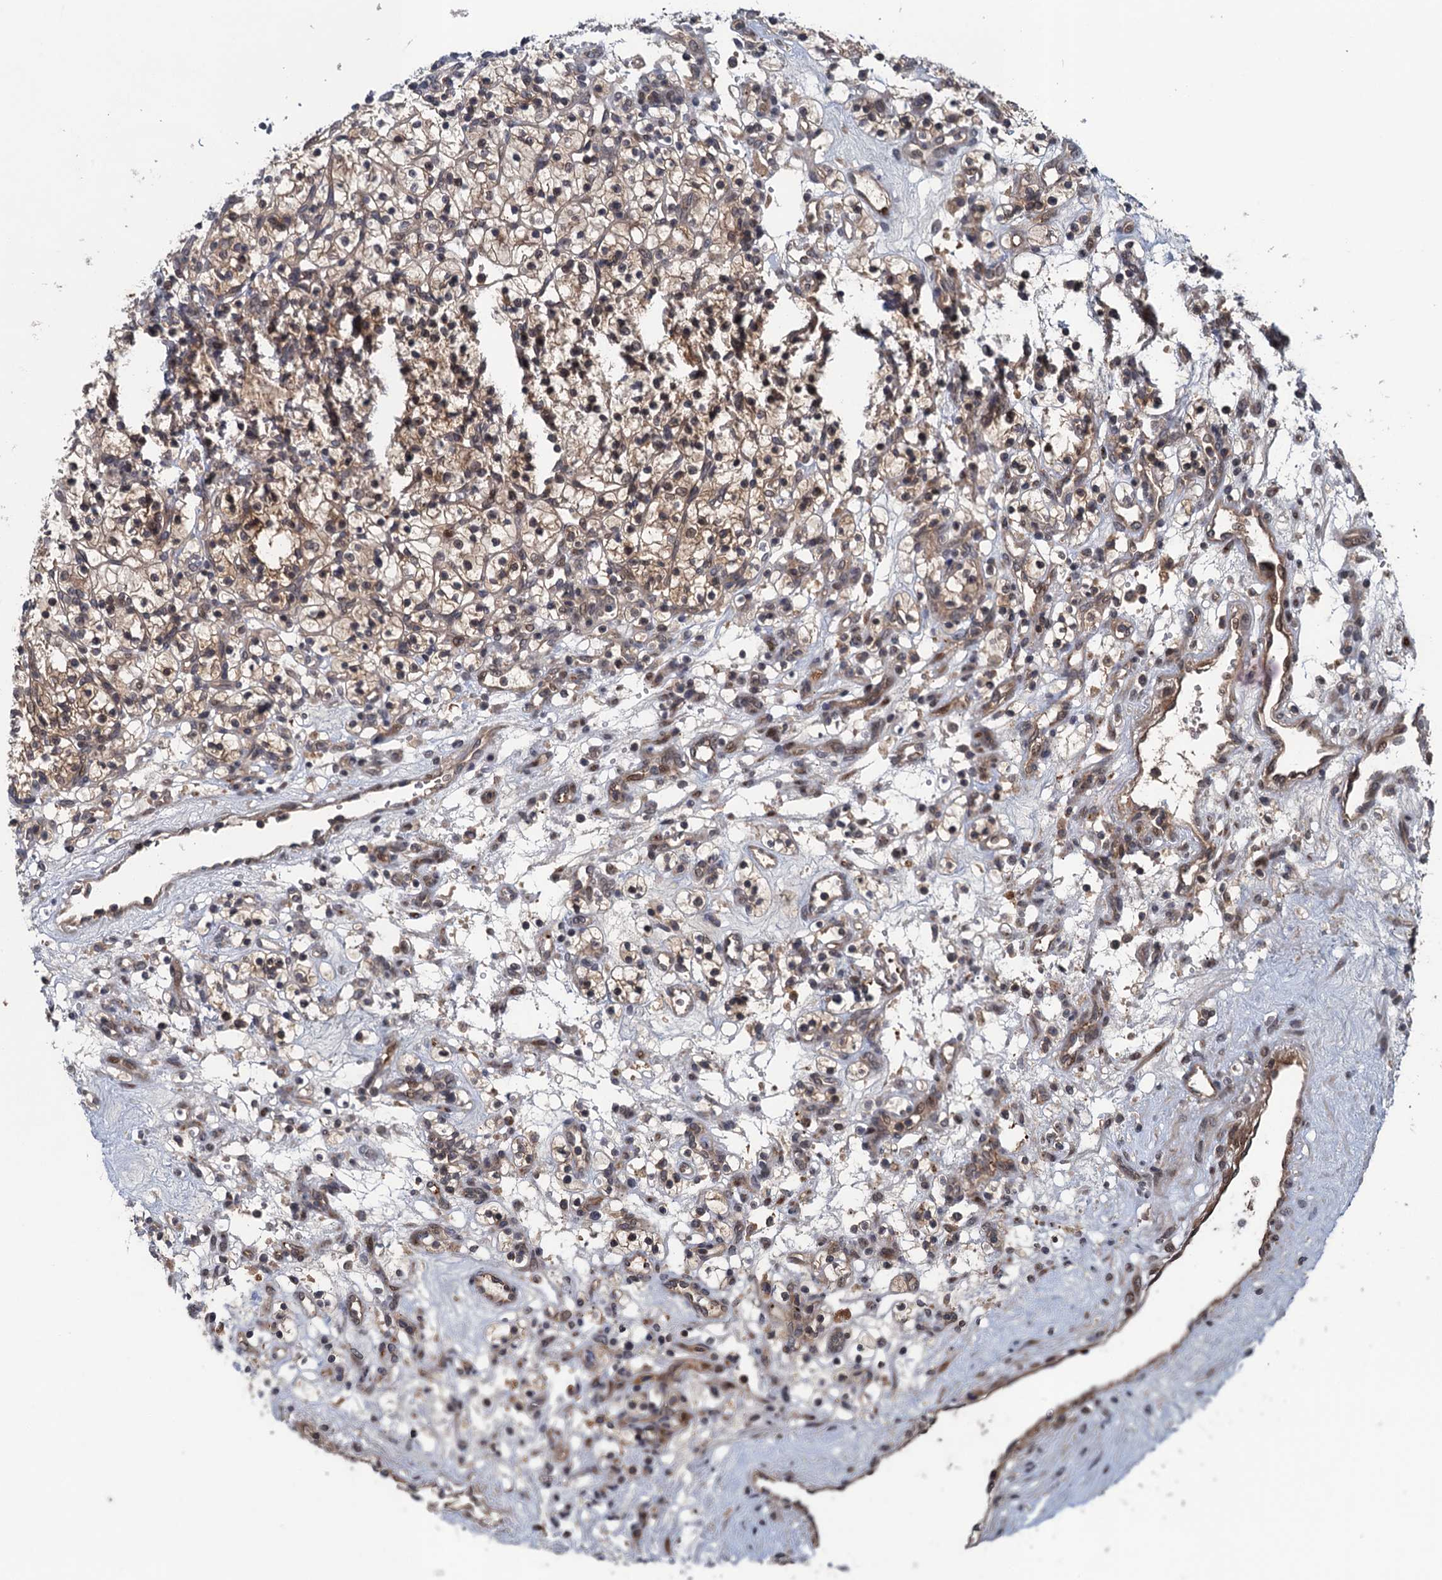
{"staining": {"intensity": "moderate", "quantity": ">75%", "location": "cytoplasmic/membranous,nuclear"}, "tissue": "renal cancer", "cell_type": "Tumor cells", "image_type": "cancer", "snomed": [{"axis": "morphology", "description": "Adenocarcinoma, NOS"}, {"axis": "topography", "description": "Kidney"}], "caption": "Tumor cells display medium levels of moderate cytoplasmic/membranous and nuclear expression in about >75% of cells in renal cancer.", "gene": "RNF165", "patient": {"sex": "female", "age": 57}}